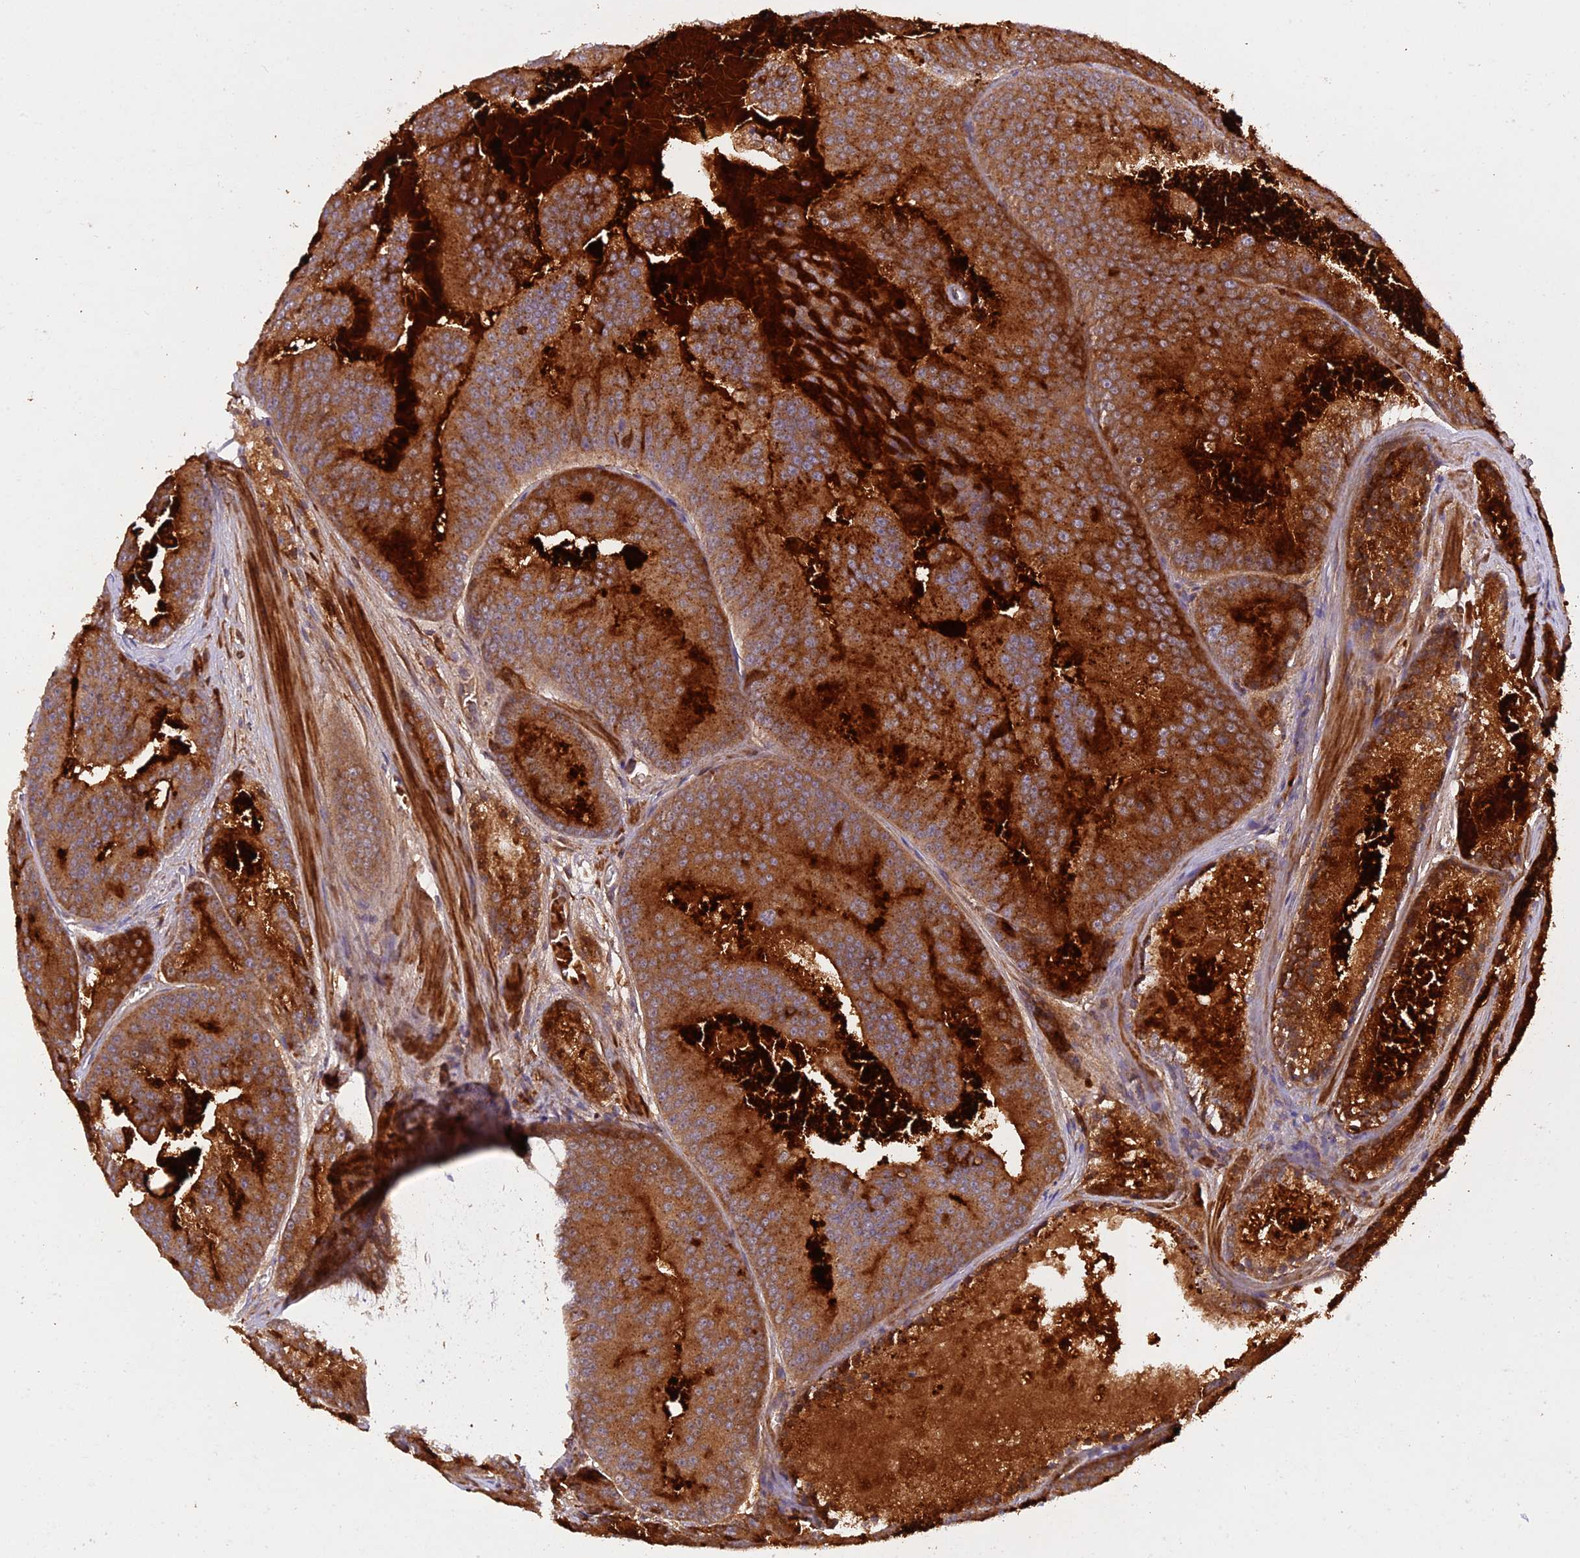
{"staining": {"intensity": "strong", "quantity": ">75%", "location": "cytoplasmic/membranous"}, "tissue": "prostate cancer", "cell_type": "Tumor cells", "image_type": "cancer", "snomed": [{"axis": "morphology", "description": "Adenocarcinoma, High grade"}, {"axis": "topography", "description": "Prostate"}], "caption": "Prostate high-grade adenocarcinoma stained for a protein reveals strong cytoplasmic/membranous positivity in tumor cells. The staining was performed using DAB (3,3'-diaminobenzidine) to visualize the protein expression in brown, while the nuclei were stained in blue with hematoxylin (Magnification: 20x).", "gene": "WDFY4", "patient": {"sex": "male", "age": 61}}